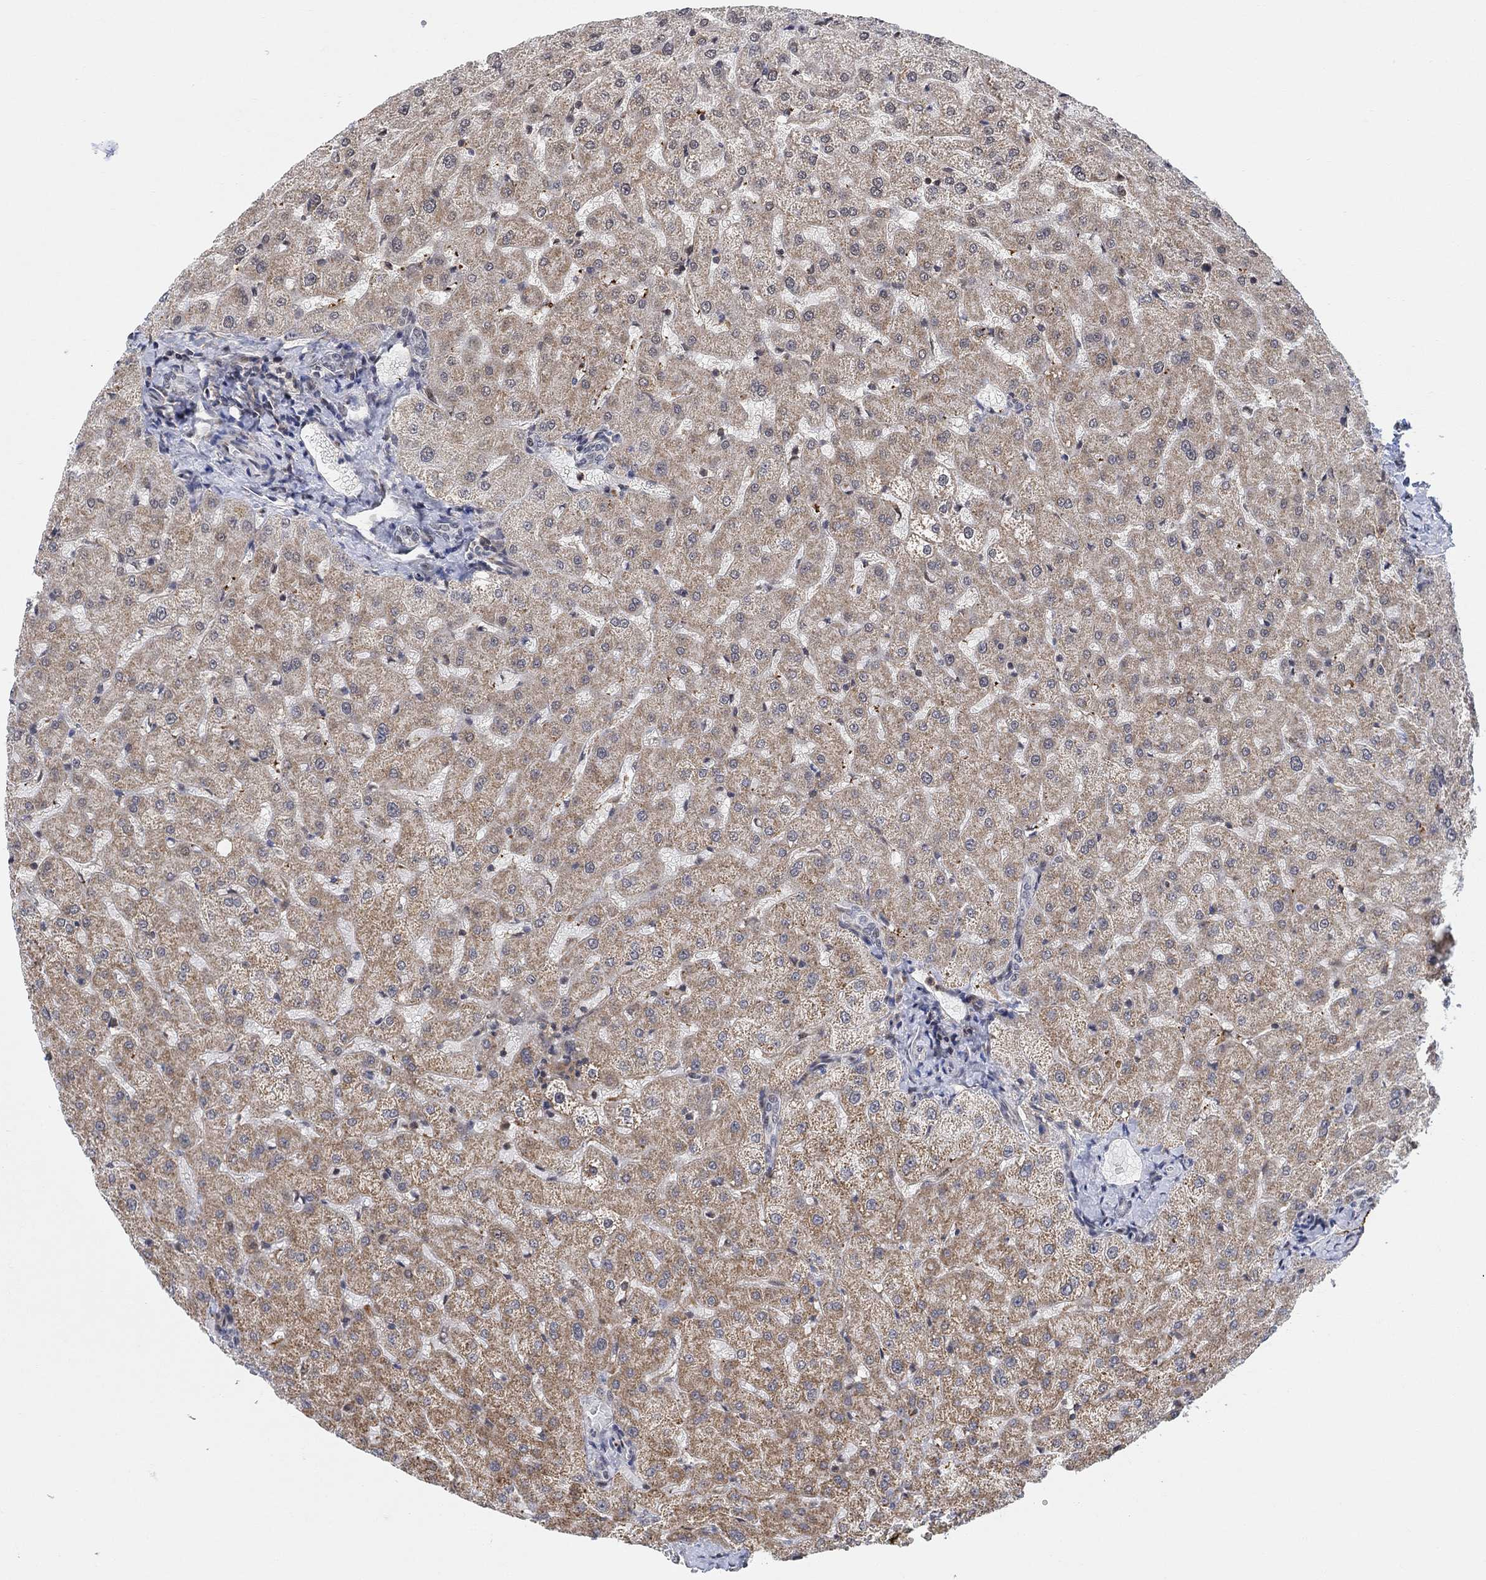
{"staining": {"intensity": "negative", "quantity": "none", "location": "none"}, "tissue": "liver", "cell_type": "Cholangiocytes", "image_type": "normal", "snomed": [{"axis": "morphology", "description": "Normal tissue, NOS"}, {"axis": "topography", "description": "Liver"}], "caption": "The immunohistochemistry photomicrograph has no significant expression in cholangiocytes of liver. (DAB (3,3'-diaminobenzidine) immunohistochemistry (IHC) with hematoxylin counter stain).", "gene": "PWWP2B", "patient": {"sex": "female", "age": 50}}